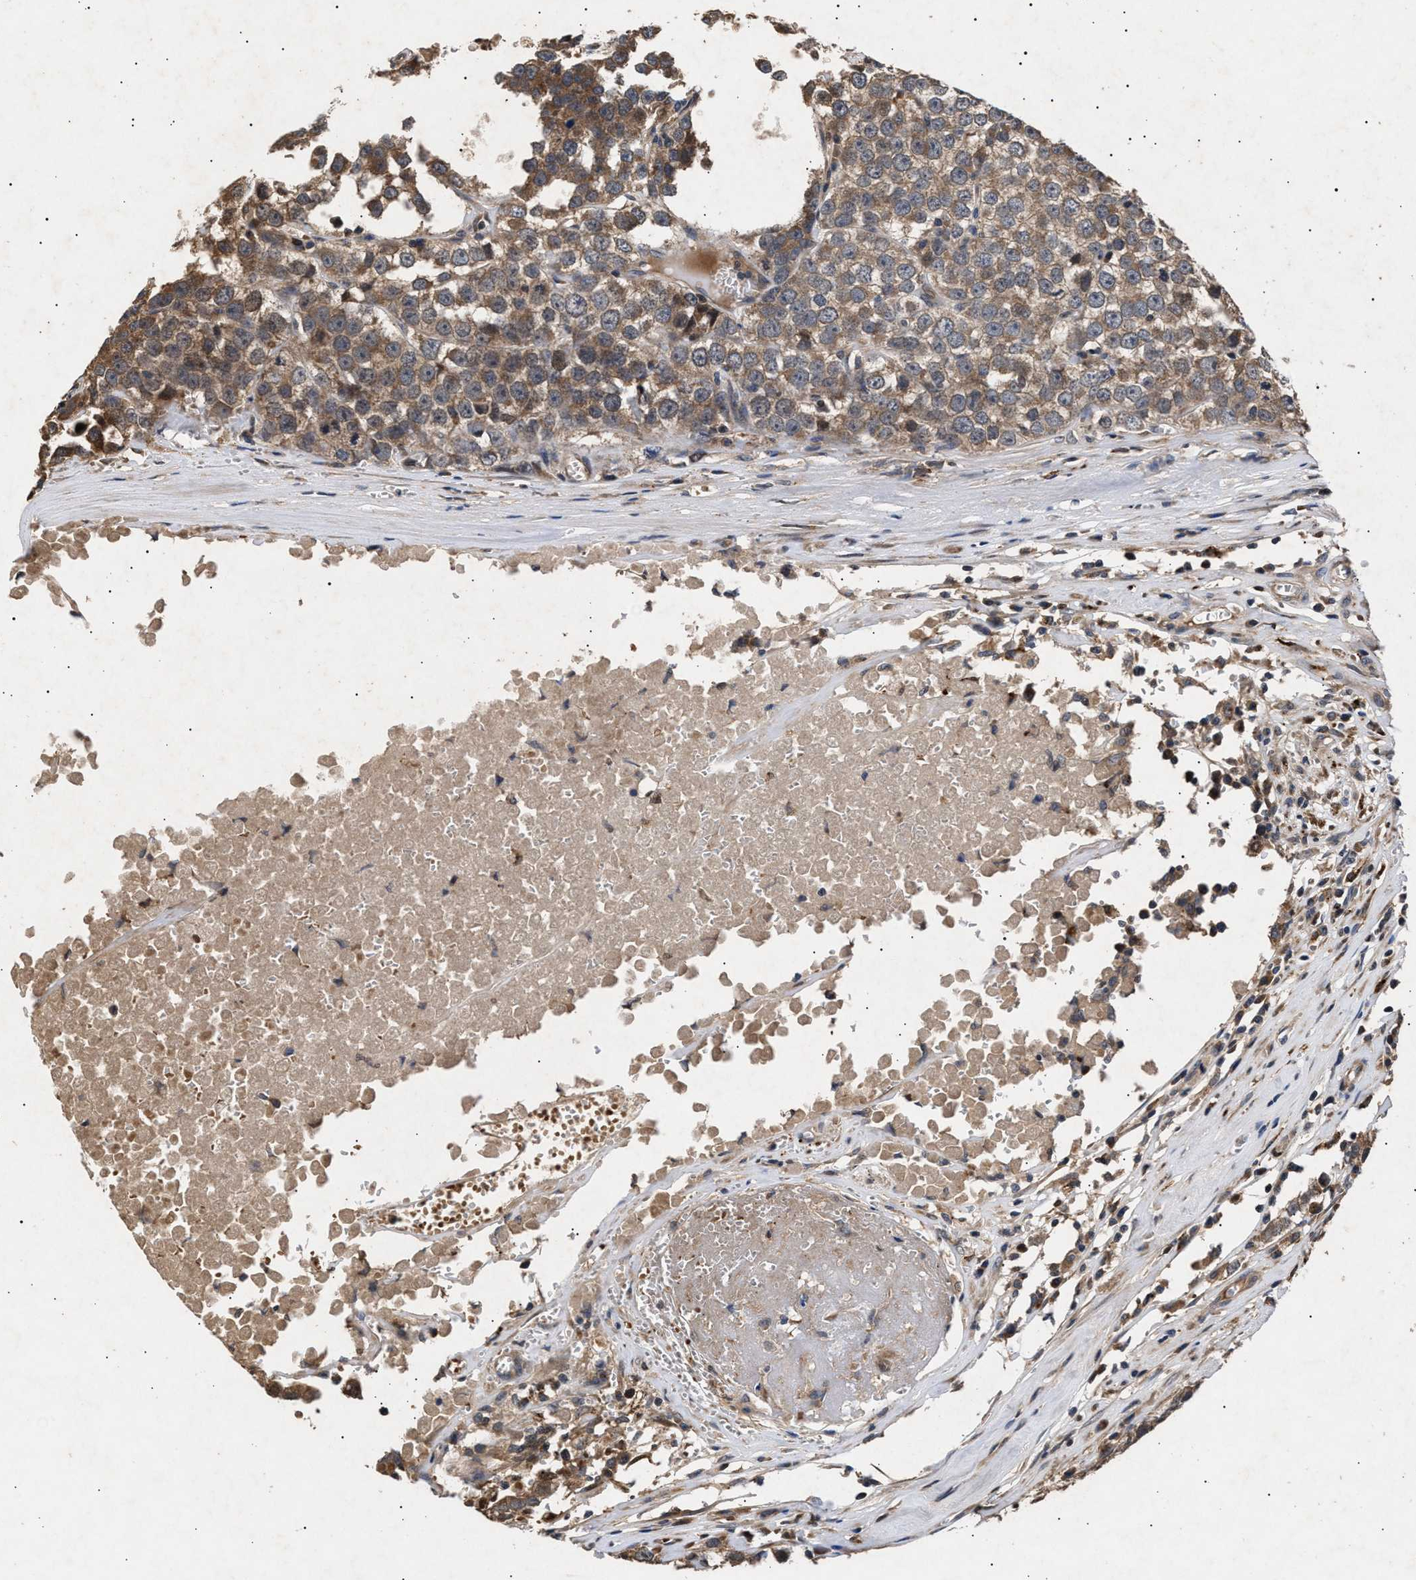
{"staining": {"intensity": "moderate", "quantity": ">75%", "location": "cytoplasmic/membranous"}, "tissue": "testis cancer", "cell_type": "Tumor cells", "image_type": "cancer", "snomed": [{"axis": "morphology", "description": "Seminoma, NOS"}, {"axis": "morphology", "description": "Carcinoma, Embryonal, NOS"}, {"axis": "topography", "description": "Testis"}], "caption": "Immunohistochemistry (IHC) (DAB (3,3'-diaminobenzidine)) staining of human testis cancer demonstrates moderate cytoplasmic/membranous protein expression in about >75% of tumor cells.", "gene": "ITGB5", "patient": {"sex": "male", "age": 52}}